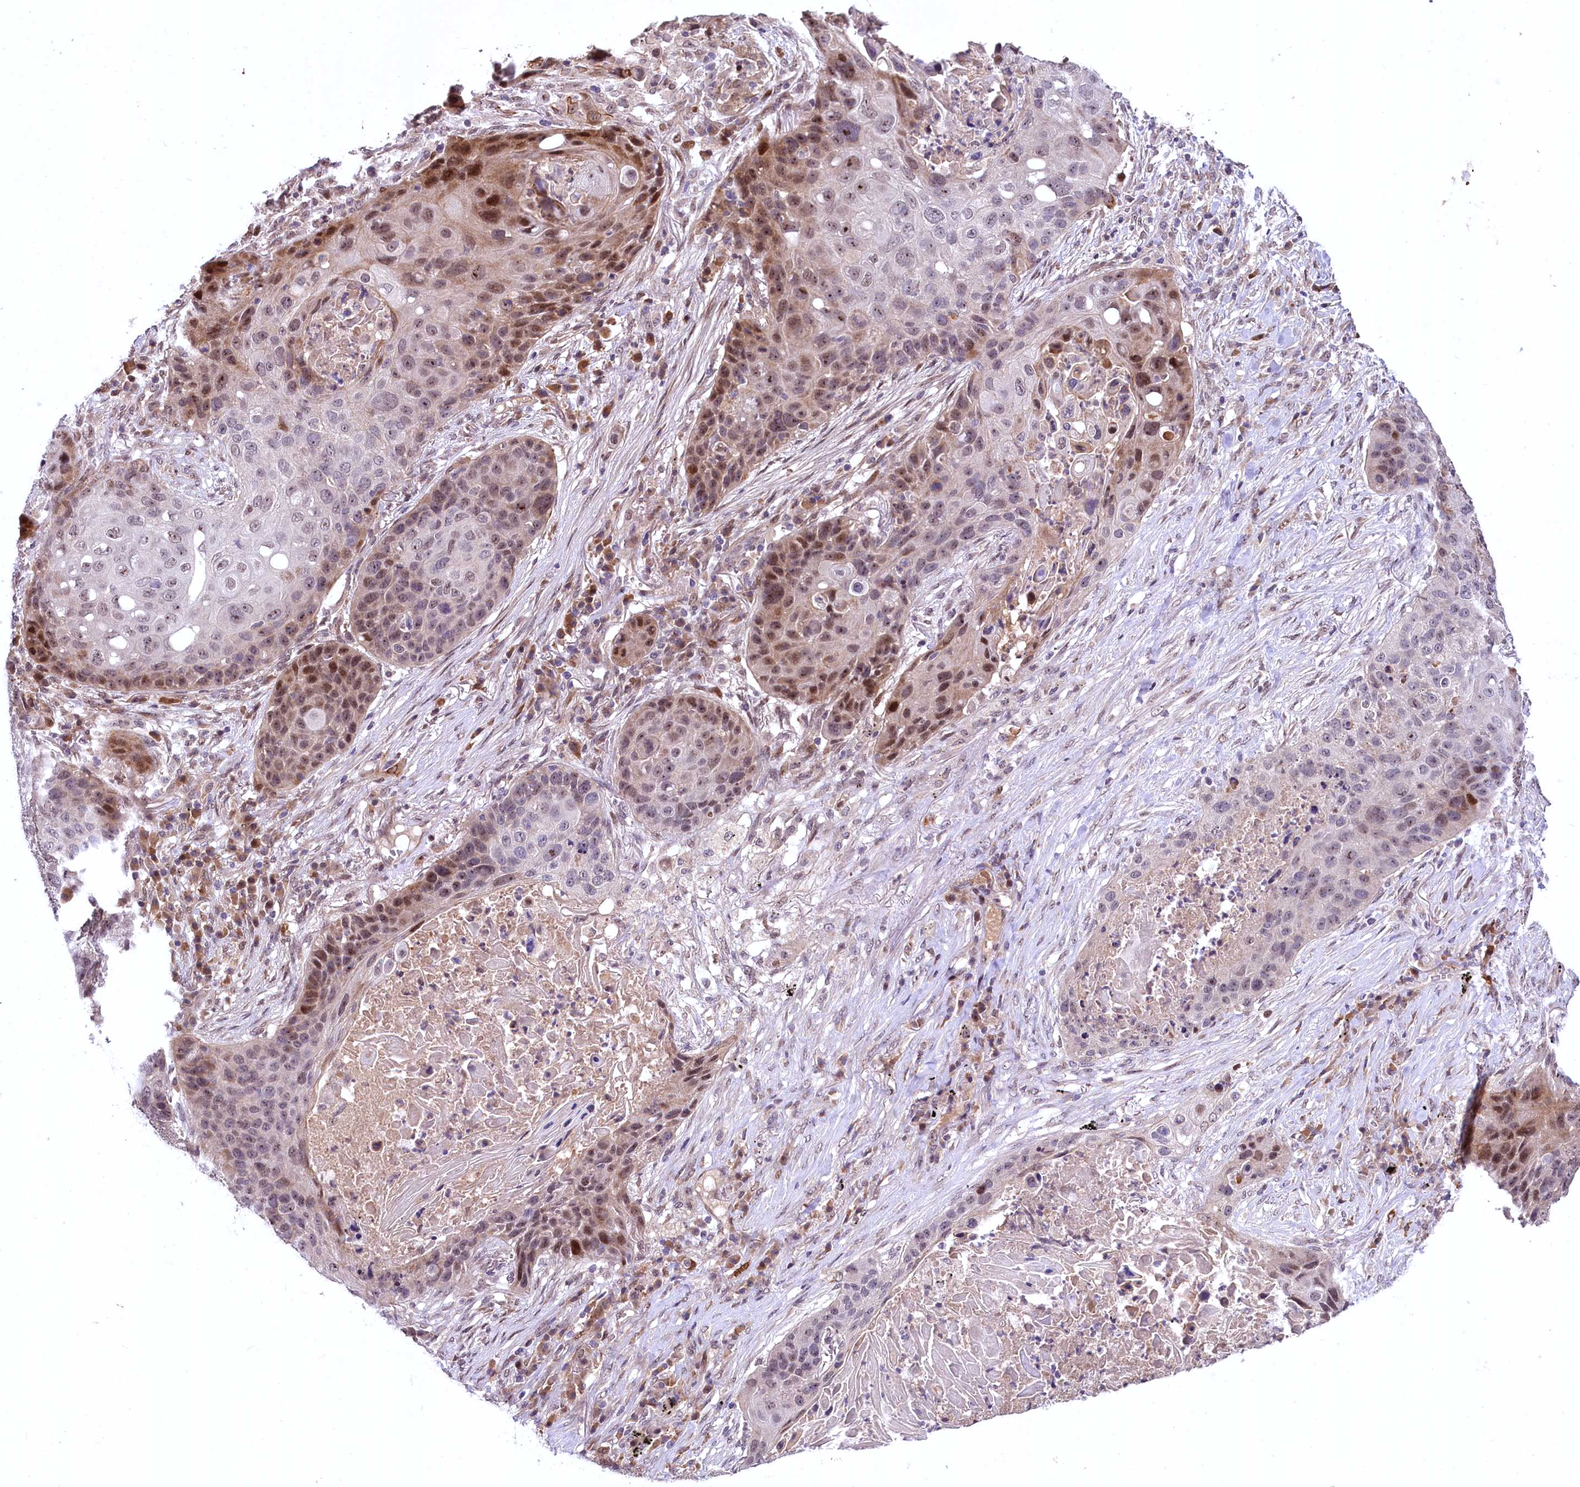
{"staining": {"intensity": "moderate", "quantity": "25%-75%", "location": "nuclear"}, "tissue": "lung cancer", "cell_type": "Tumor cells", "image_type": "cancer", "snomed": [{"axis": "morphology", "description": "Squamous cell carcinoma, NOS"}, {"axis": "topography", "description": "Lung"}], "caption": "This image displays squamous cell carcinoma (lung) stained with immunohistochemistry to label a protein in brown. The nuclear of tumor cells show moderate positivity for the protein. Nuclei are counter-stained blue.", "gene": "N4BP2L1", "patient": {"sex": "female", "age": 63}}